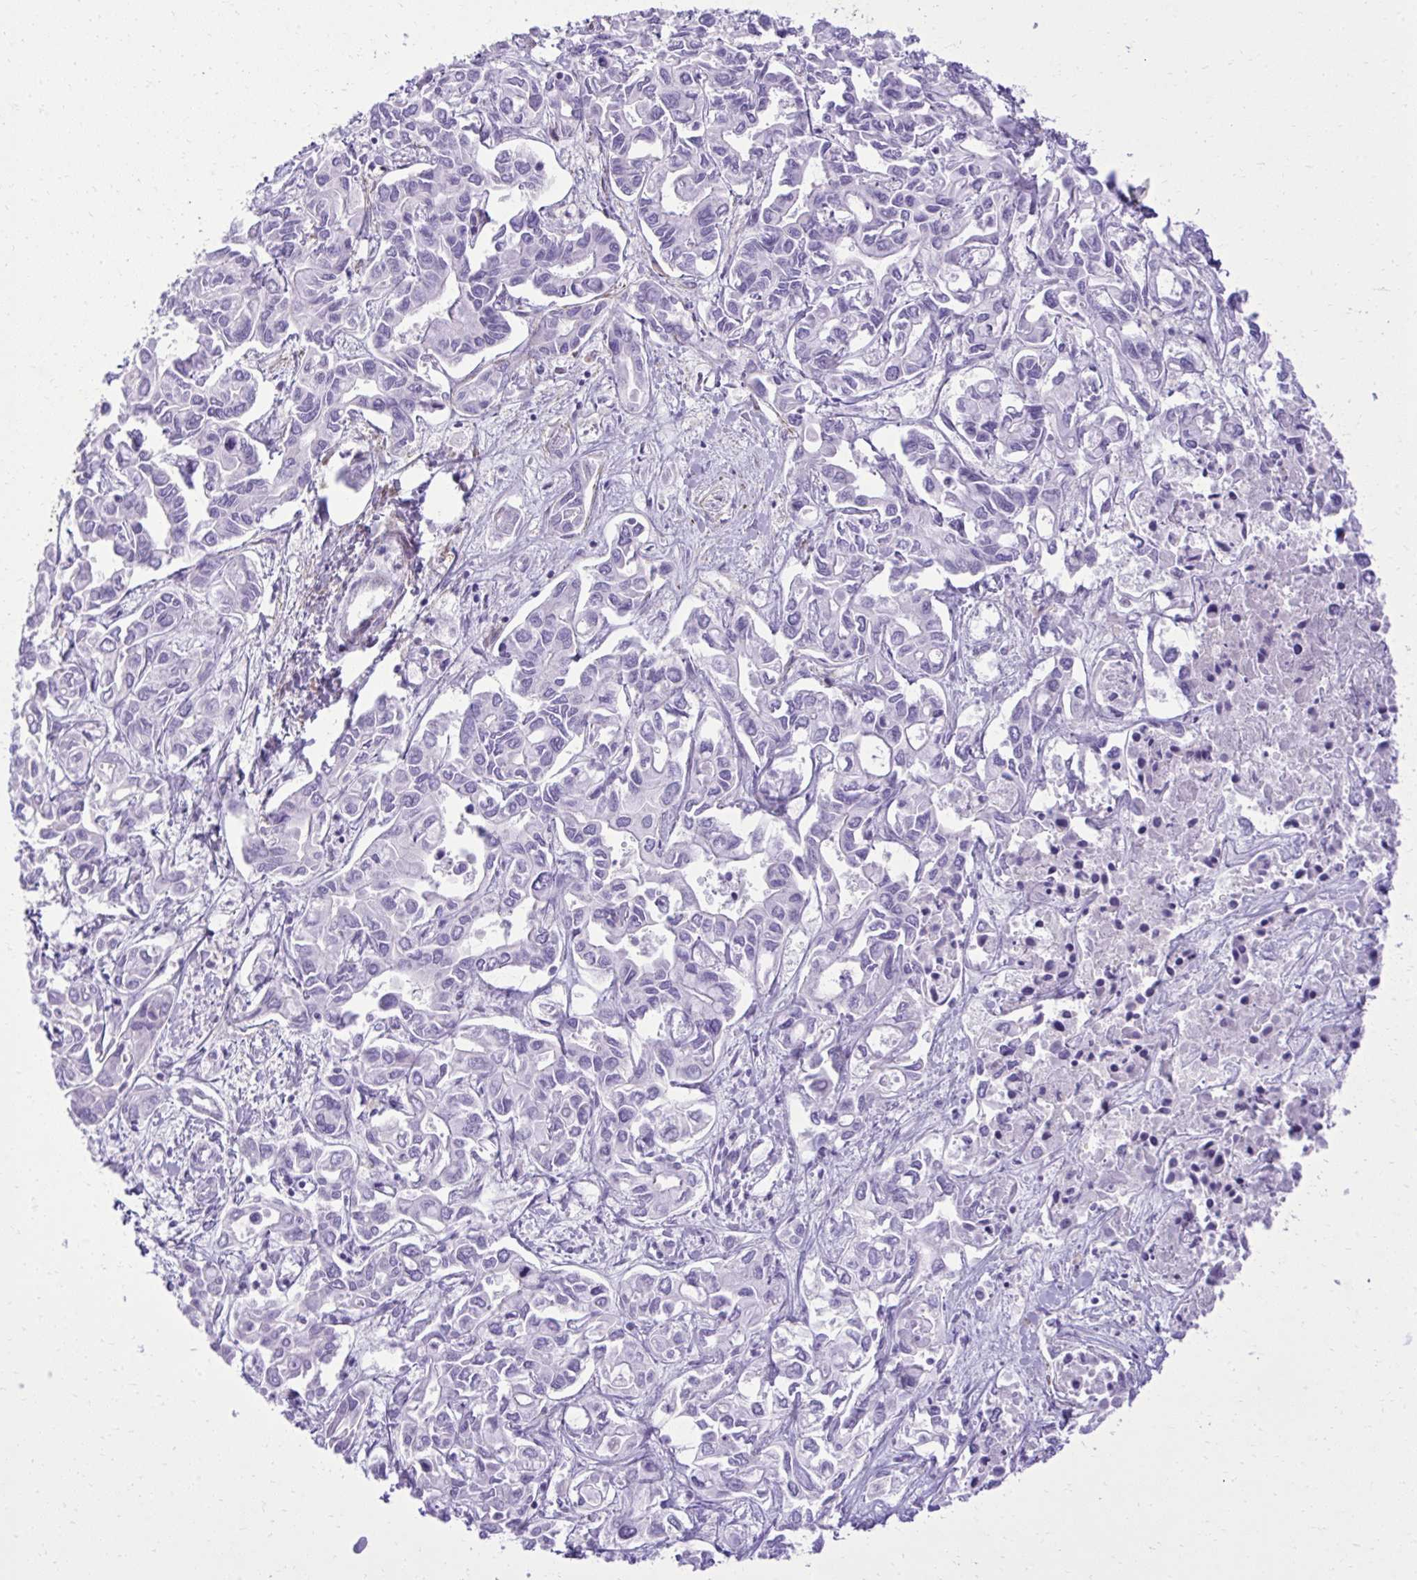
{"staining": {"intensity": "negative", "quantity": "none", "location": "none"}, "tissue": "liver cancer", "cell_type": "Tumor cells", "image_type": "cancer", "snomed": [{"axis": "morphology", "description": "Cholangiocarcinoma"}, {"axis": "topography", "description": "Liver"}], "caption": "Immunohistochemistry (IHC) histopathology image of liver cholangiocarcinoma stained for a protein (brown), which reveals no expression in tumor cells.", "gene": "PITPNM3", "patient": {"sex": "female", "age": 64}}